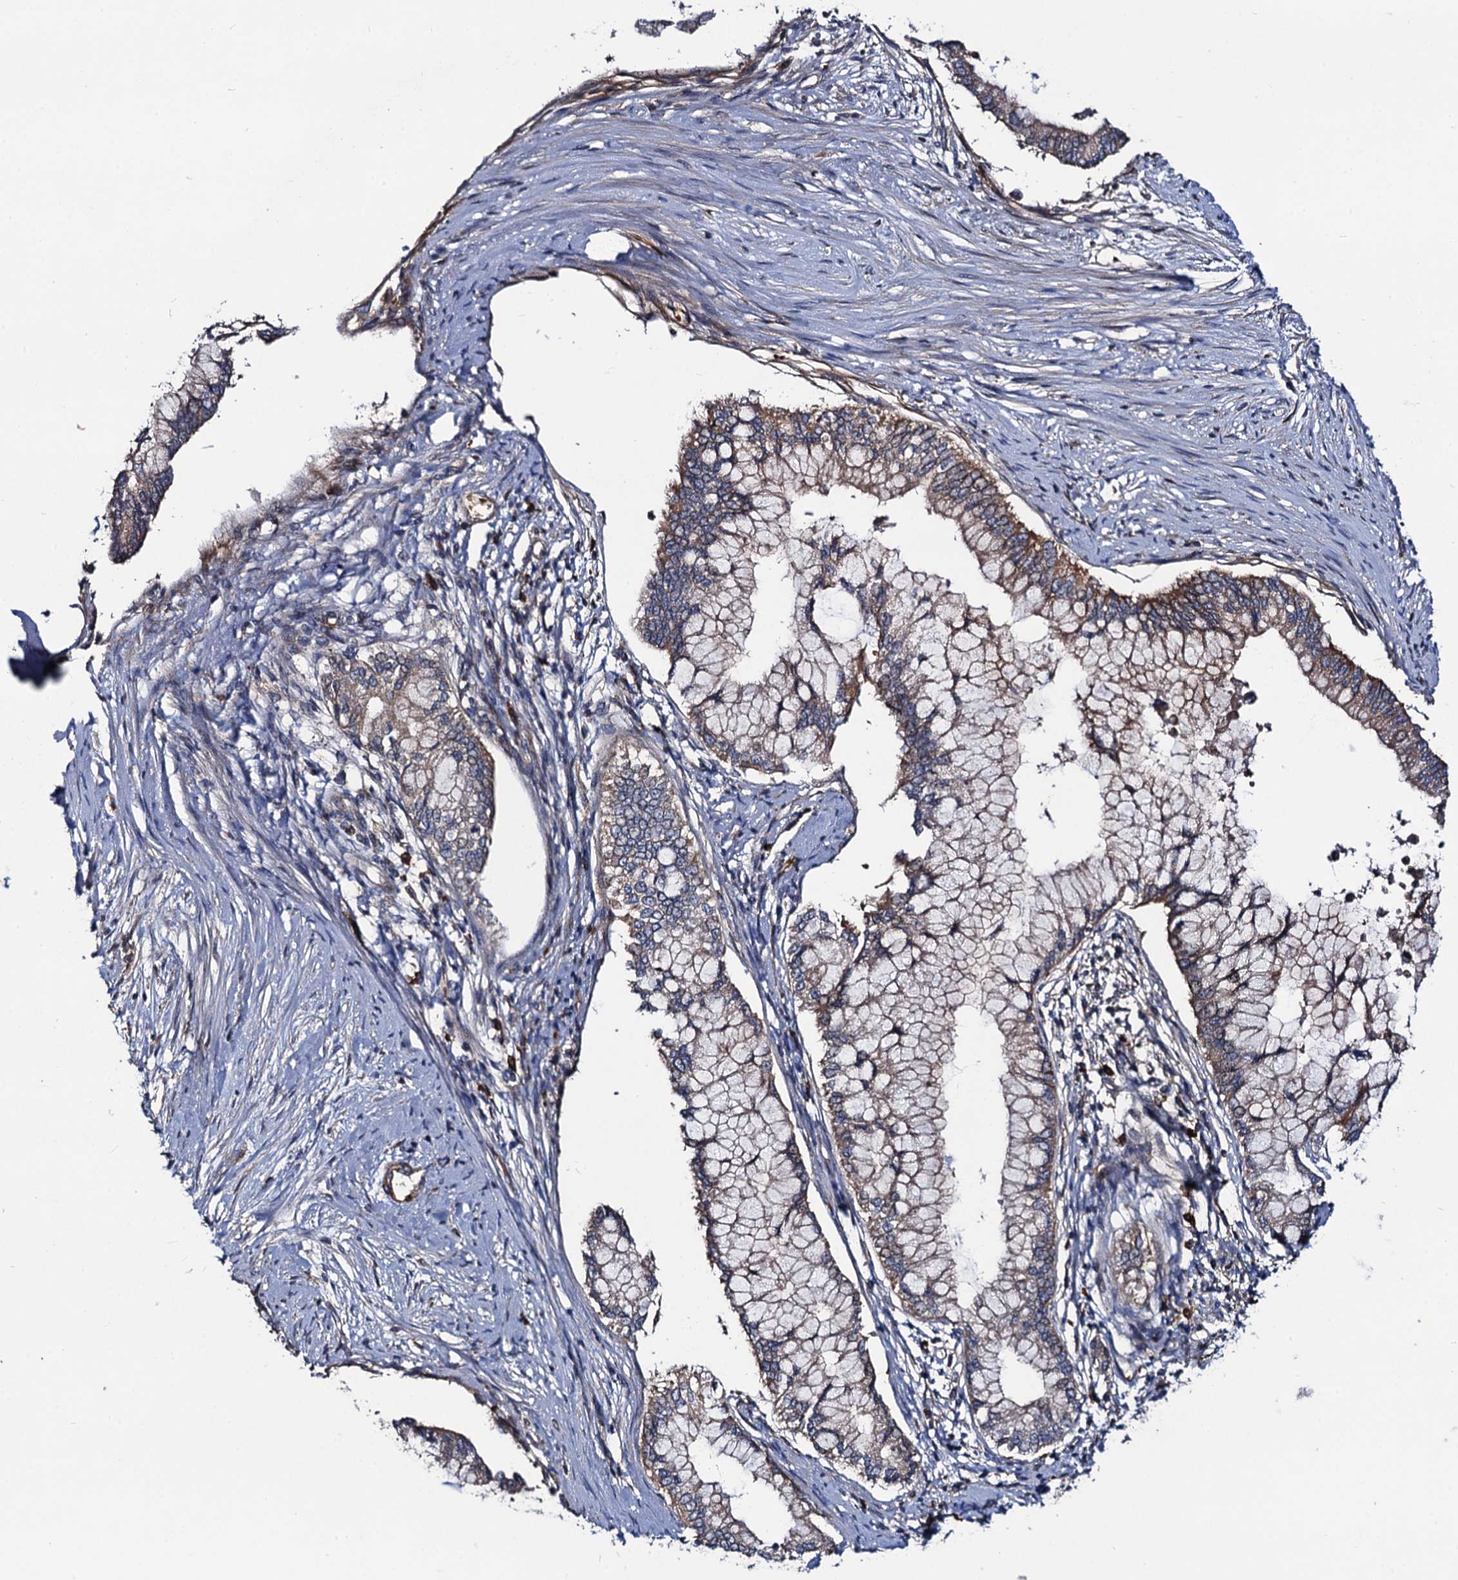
{"staining": {"intensity": "weak", "quantity": "25%-75%", "location": "cytoplasmic/membranous"}, "tissue": "pancreatic cancer", "cell_type": "Tumor cells", "image_type": "cancer", "snomed": [{"axis": "morphology", "description": "Adenocarcinoma, NOS"}, {"axis": "topography", "description": "Pancreas"}], "caption": "Brown immunohistochemical staining in human pancreatic cancer (adenocarcinoma) reveals weak cytoplasmic/membranous positivity in approximately 25%-75% of tumor cells.", "gene": "KXD1", "patient": {"sex": "male", "age": 46}}